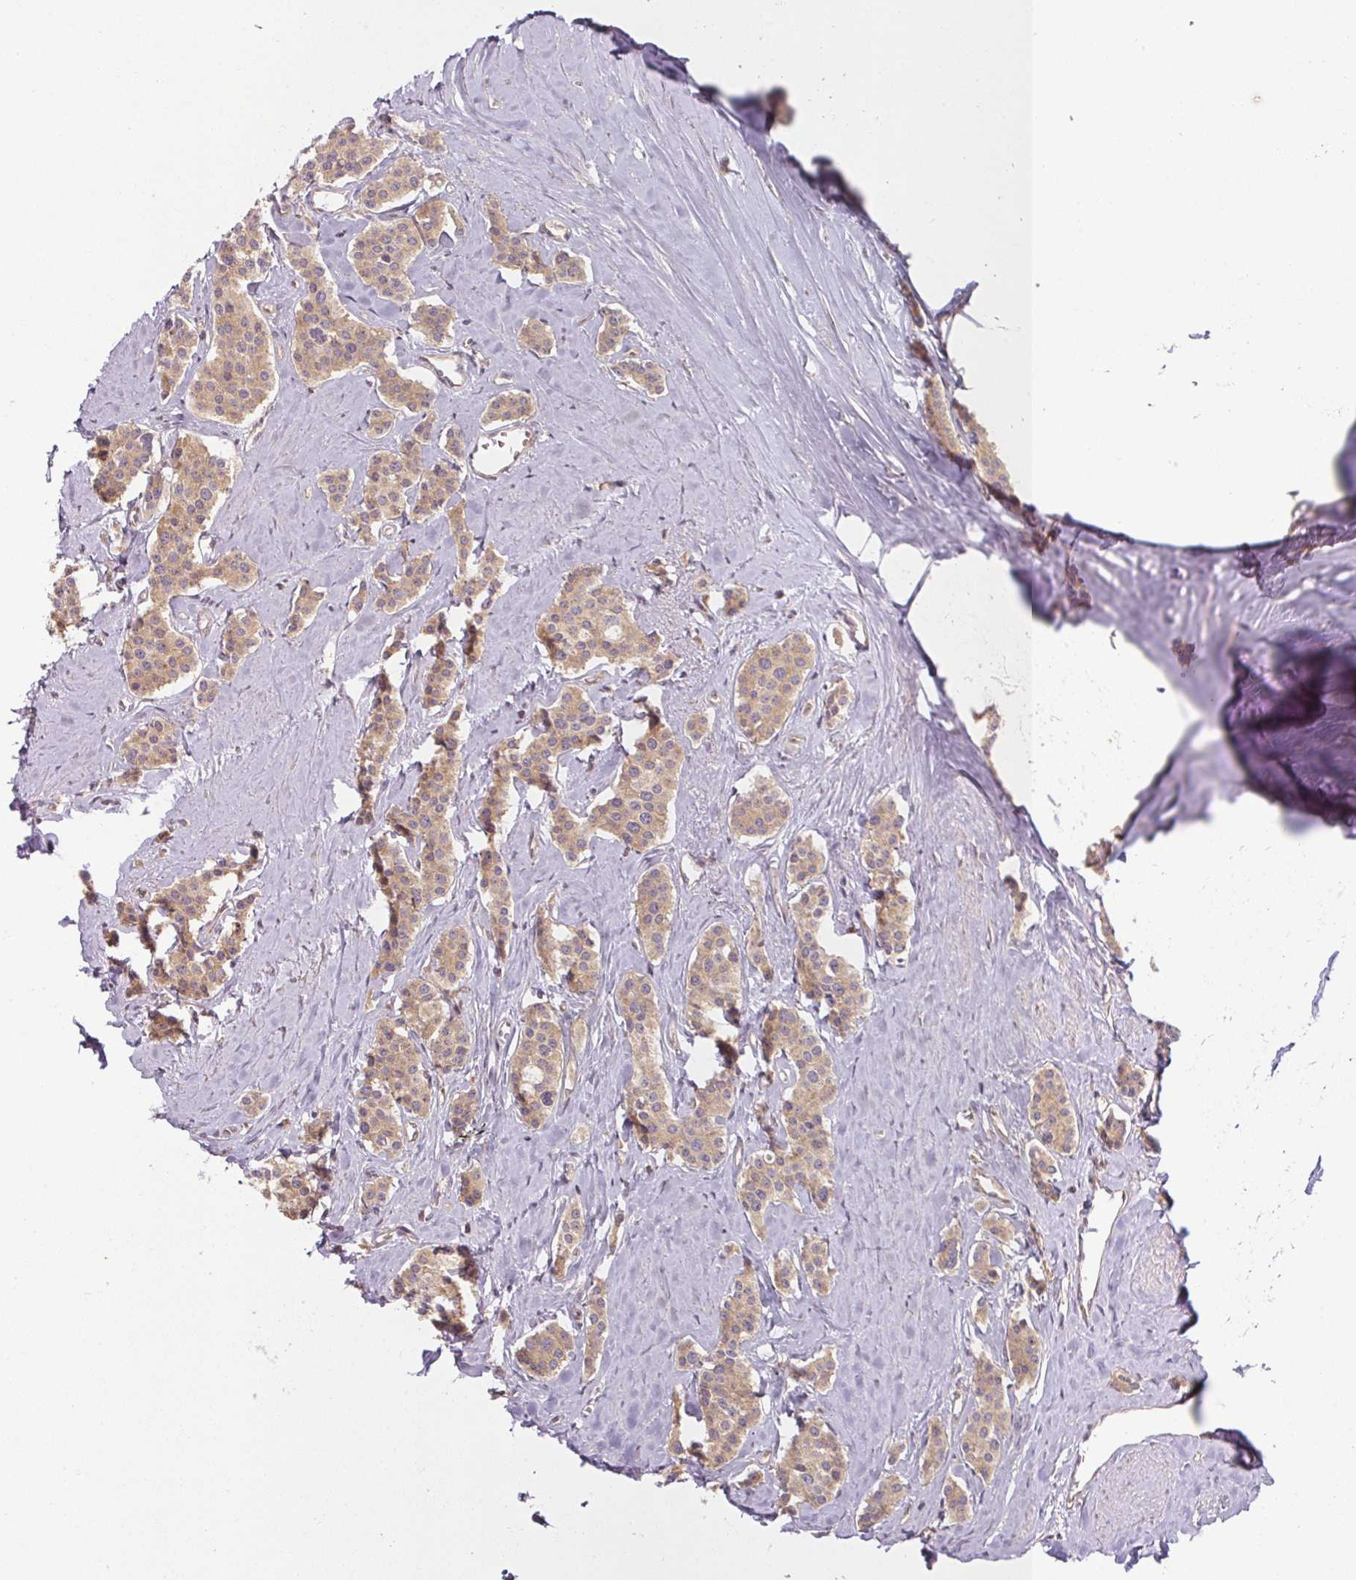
{"staining": {"intensity": "moderate", "quantity": ">75%", "location": "cytoplasmic/membranous"}, "tissue": "carcinoid", "cell_type": "Tumor cells", "image_type": "cancer", "snomed": [{"axis": "morphology", "description": "Carcinoid, malignant, NOS"}, {"axis": "topography", "description": "Small intestine"}], "caption": "Tumor cells display medium levels of moderate cytoplasmic/membranous staining in about >75% of cells in human carcinoid.", "gene": "RNF31", "patient": {"sex": "male", "age": 60}}